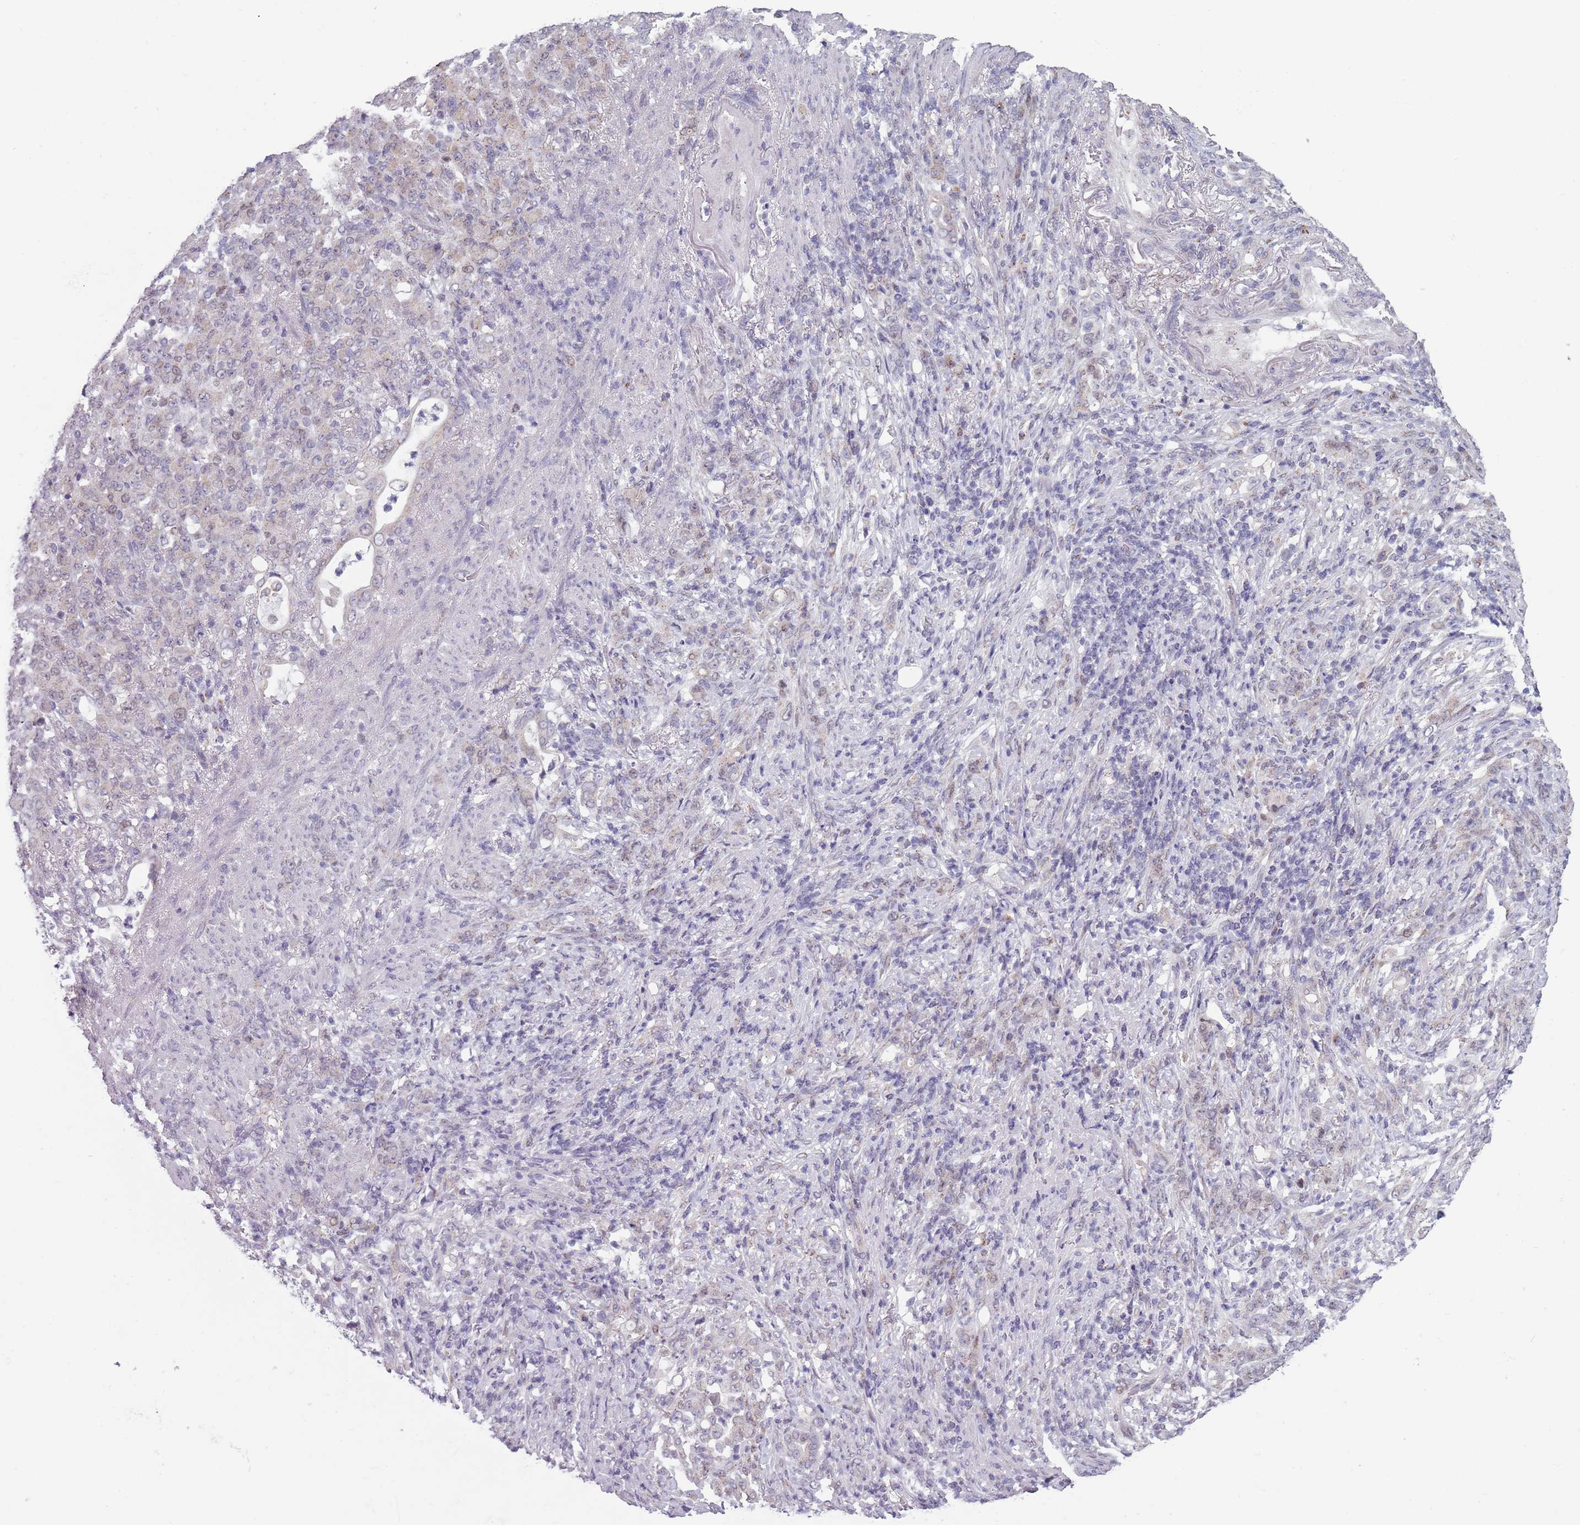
{"staining": {"intensity": "weak", "quantity": "<25%", "location": "cytoplasmic/membranous,nuclear"}, "tissue": "stomach cancer", "cell_type": "Tumor cells", "image_type": "cancer", "snomed": [{"axis": "morphology", "description": "Normal tissue, NOS"}, {"axis": "morphology", "description": "Adenocarcinoma, NOS"}, {"axis": "topography", "description": "Stomach"}], "caption": "Photomicrograph shows no protein positivity in tumor cells of stomach cancer tissue.", "gene": "ZKSCAN2", "patient": {"sex": "female", "age": 79}}